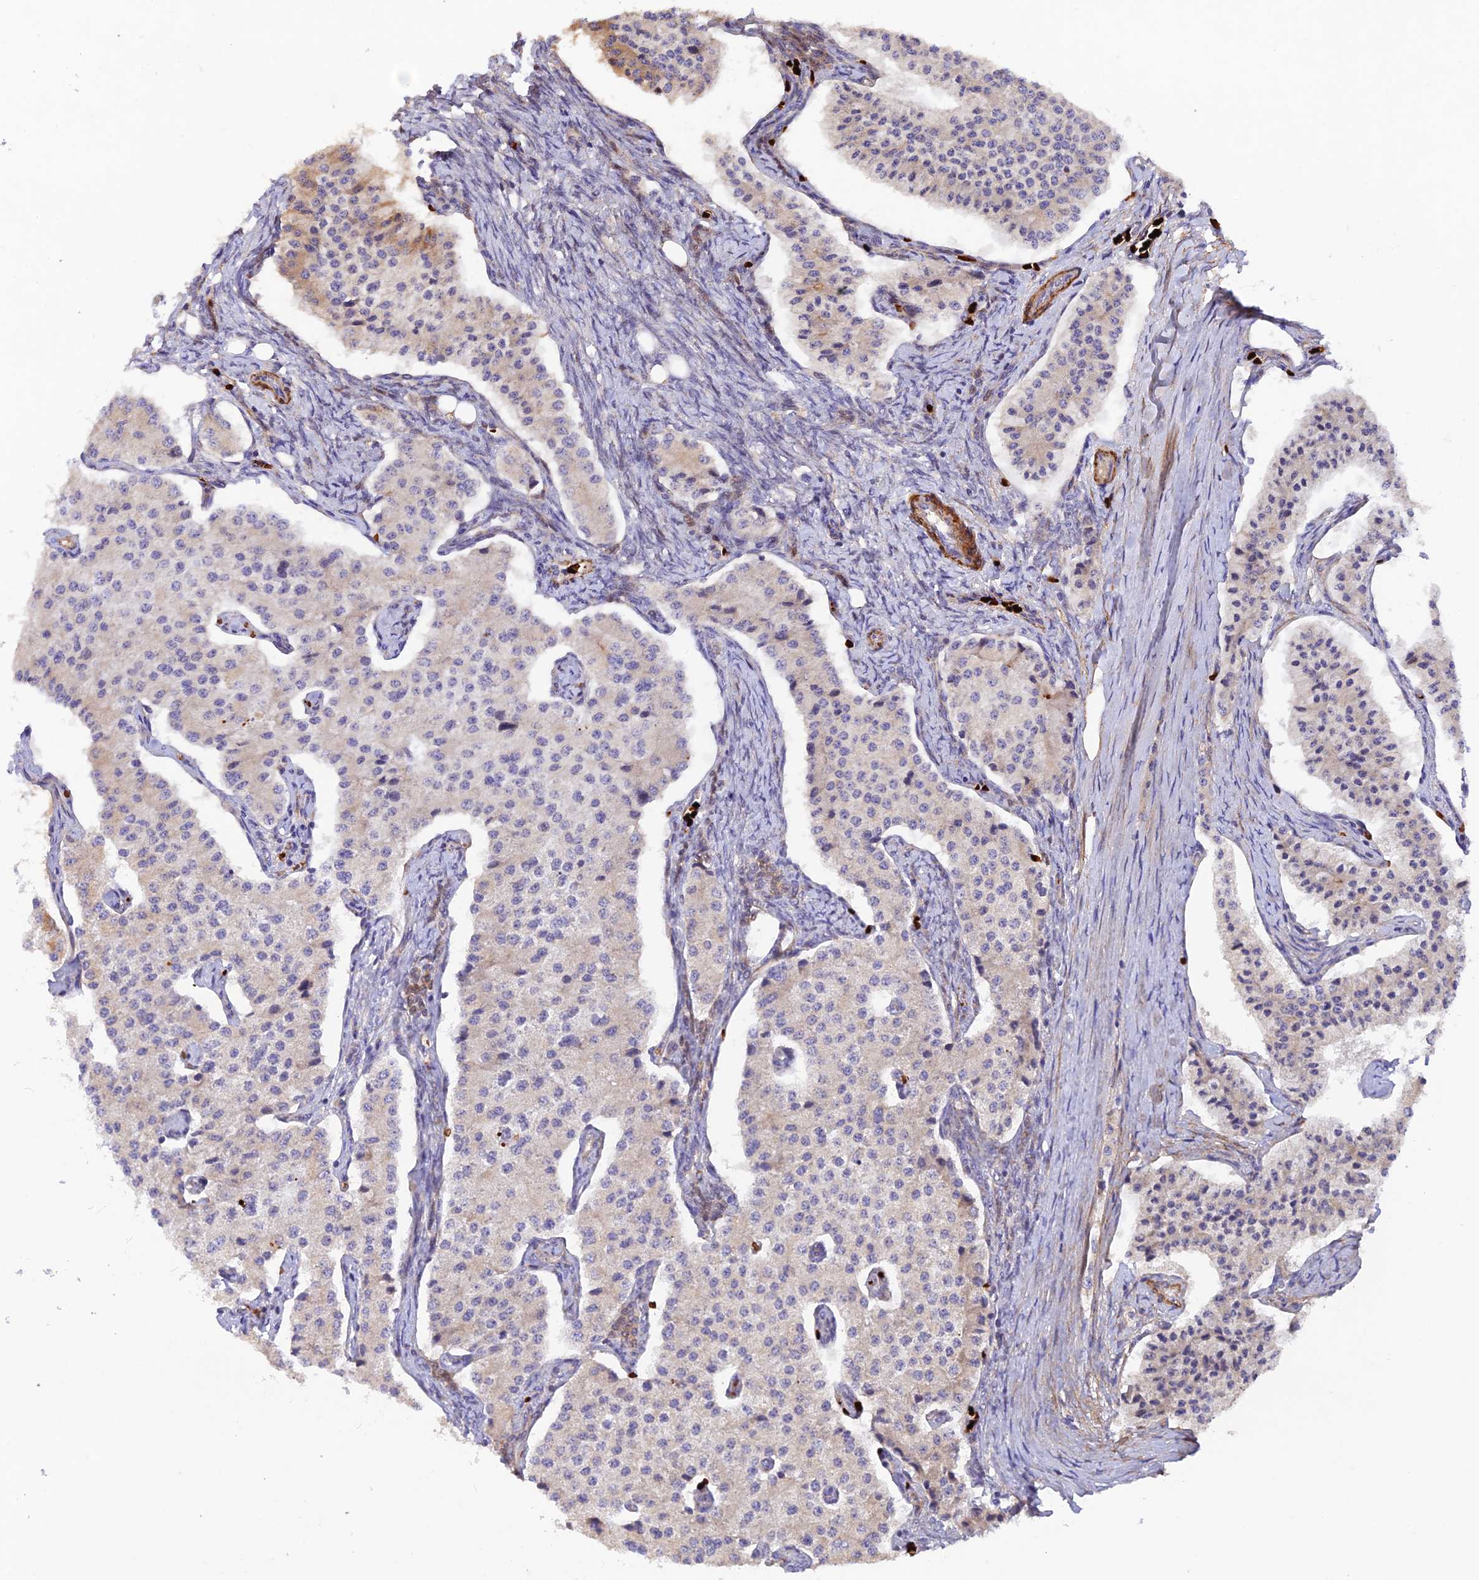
{"staining": {"intensity": "negative", "quantity": "none", "location": "none"}, "tissue": "carcinoid", "cell_type": "Tumor cells", "image_type": "cancer", "snomed": [{"axis": "morphology", "description": "Carcinoid, malignant, NOS"}, {"axis": "topography", "description": "Colon"}], "caption": "This histopathology image is of carcinoid (malignant) stained with immunohistochemistry to label a protein in brown with the nuclei are counter-stained blue. There is no staining in tumor cells.", "gene": "WDFY4", "patient": {"sex": "female", "age": 52}}